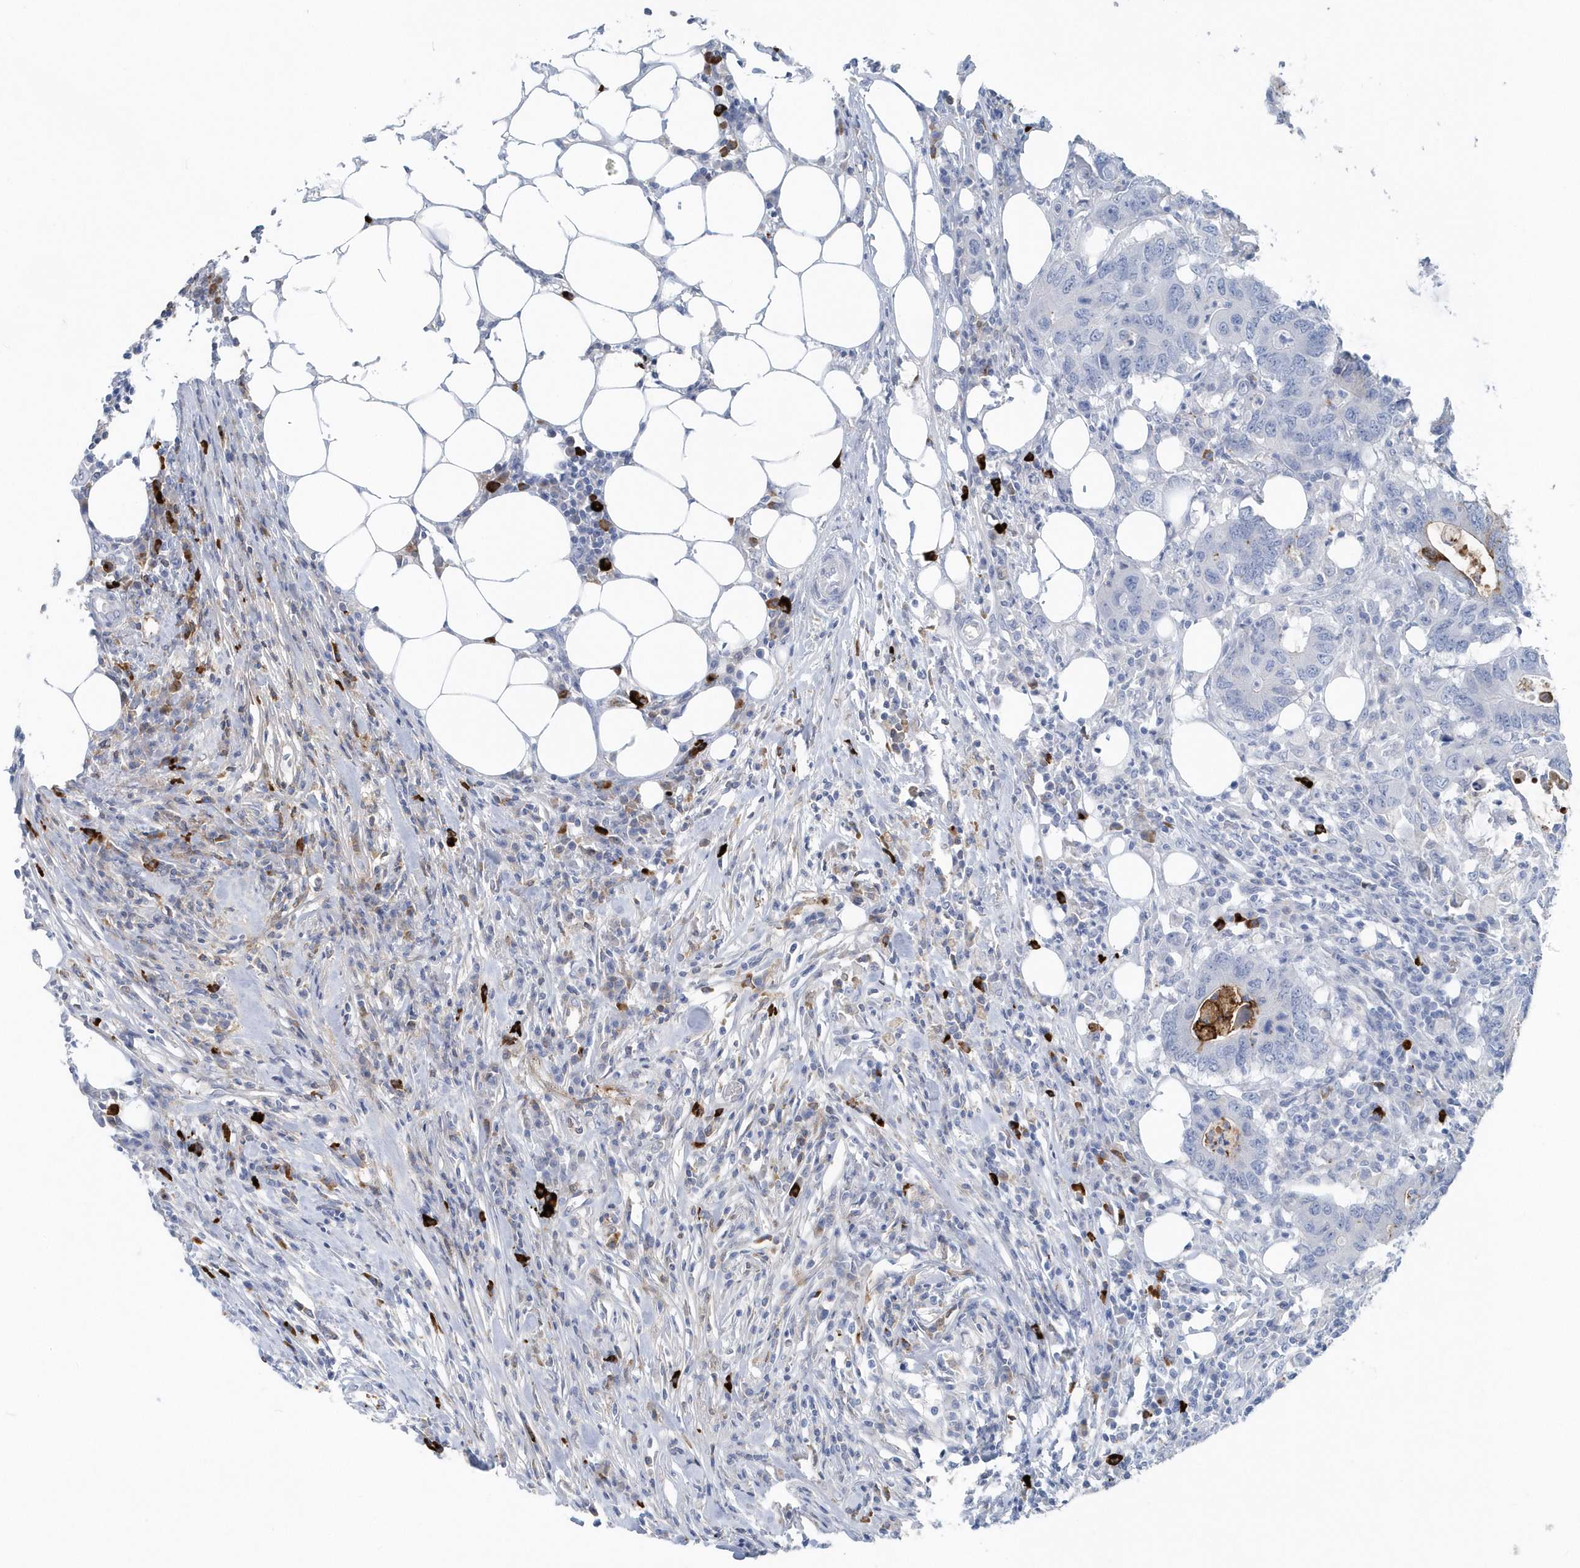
{"staining": {"intensity": "negative", "quantity": "none", "location": "none"}, "tissue": "colorectal cancer", "cell_type": "Tumor cells", "image_type": "cancer", "snomed": [{"axis": "morphology", "description": "Adenocarcinoma, NOS"}, {"axis": "topography", "description": "Colon"}], "caption": "This is a photomicrograph of IHC staining of colorectal adenocarcinoma, which shows no expression in tumor cells.", "gene": "JCHAIN", "patient": {"sex": "male", "age": 71}}